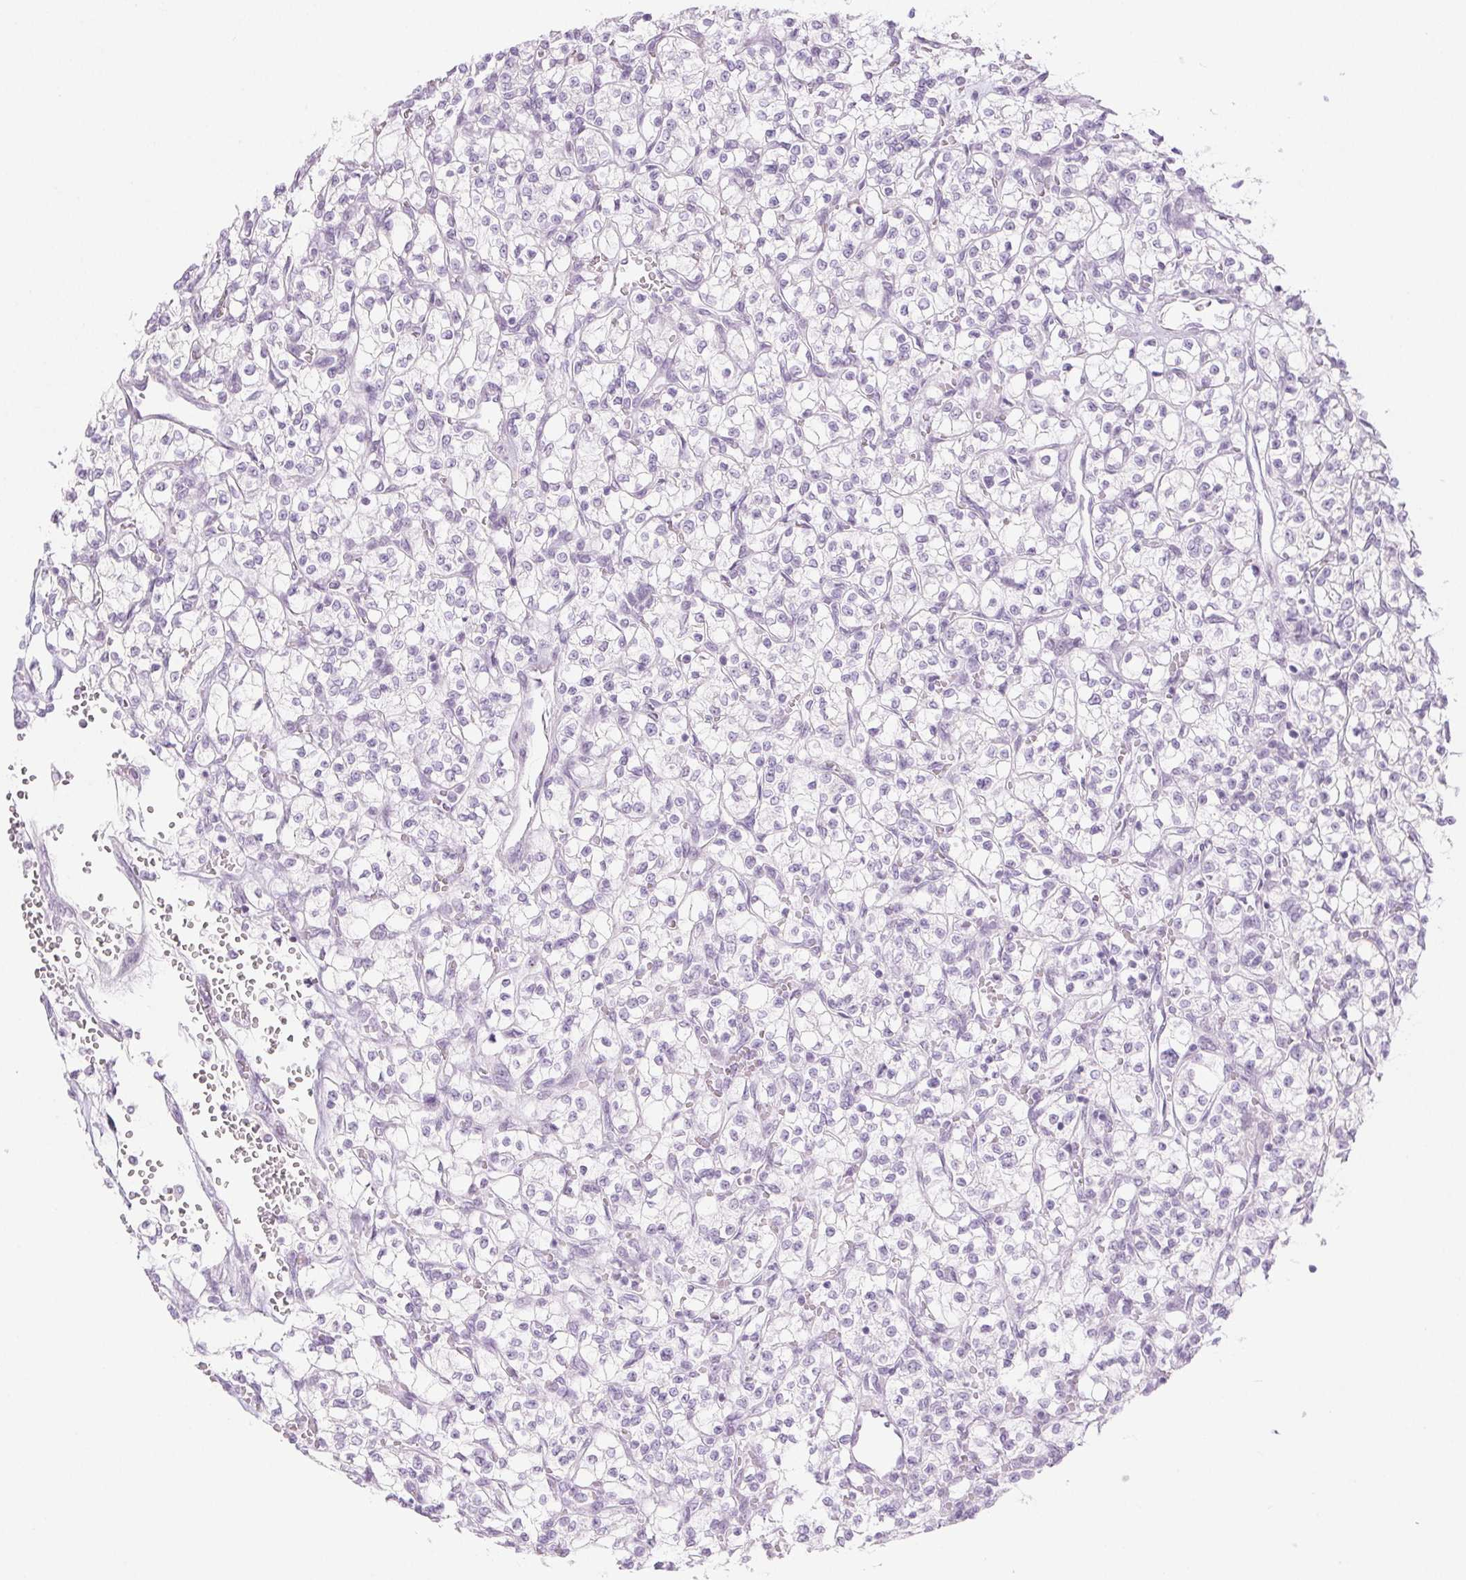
{"staining": {"intensity": "negative", "quantity": "none", "location": "none"}, "tissue": "renal cancer", "cell_type": "Tumor cells", "image_type": "cancer", "snomed": [{"axis": "morphology", "description": "Adenocarcinoma, NOS"}, {"axis": "topography", "description": "Kidney"}], "caption": "An IHC micrograph of renal adenocarcinoma is shown. There is no staining in tumor cells of renal adenocarcinoma. (IHC, brightfield microscopy, high magnification).", "gene": "PI3", "patient": {"sex": "female", "age": 64}}